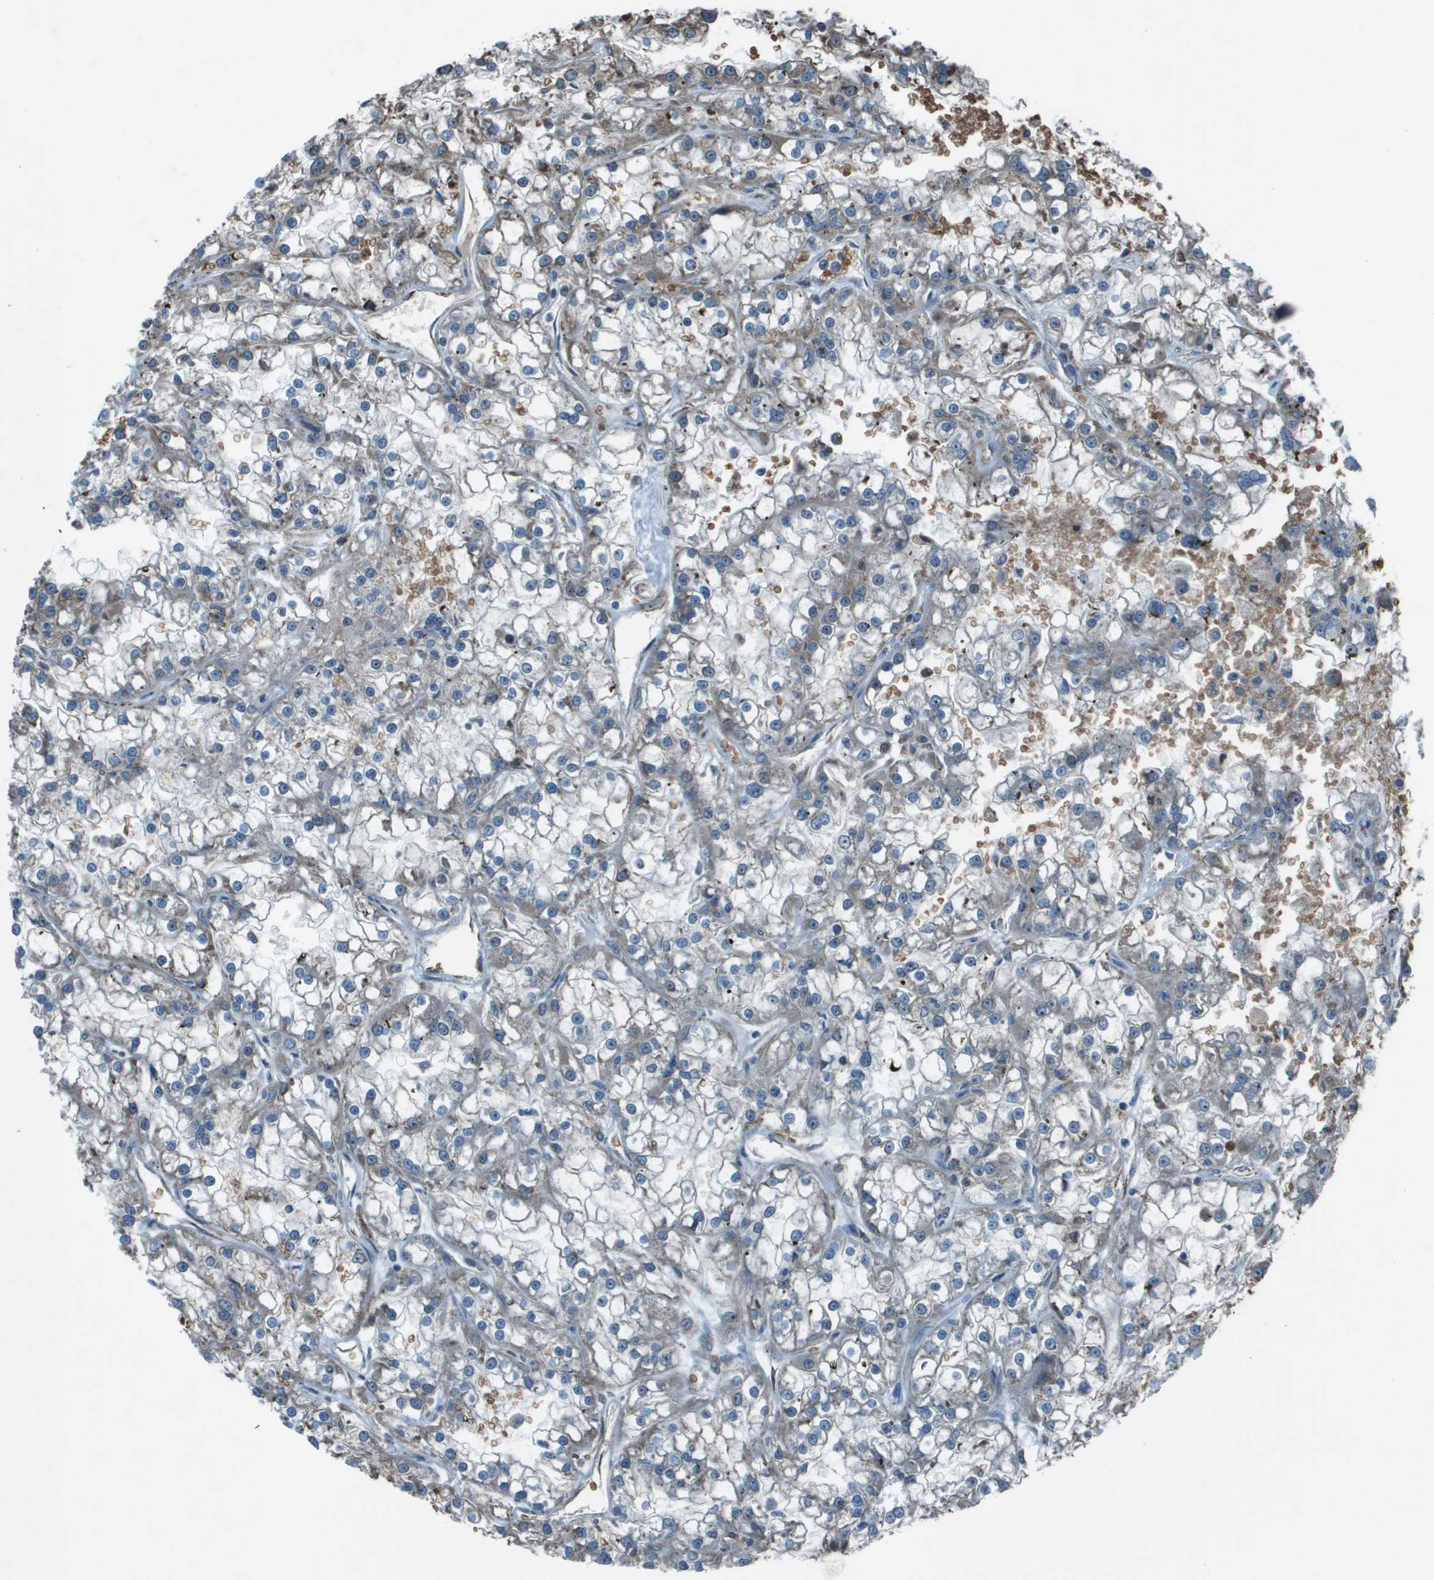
{"staining": {"intensity": "negative", "quantity": "none", "location": "none"}, "tissue": "renal cancer", "cell_type": "Tumor cells", "image_type": "cancer", "snomed": [{"axis": "morphology", "description": "Adenocarcinoma, NOS"}, {"axis": "topography", "description": "Kidney"}], "caption": "Immunohistochemical staining of human renal adenocarcinoma reveals no significant positivity in tumor cells.", "gene": "UTS2", "patient": {"sex": "female", "age": 52}}